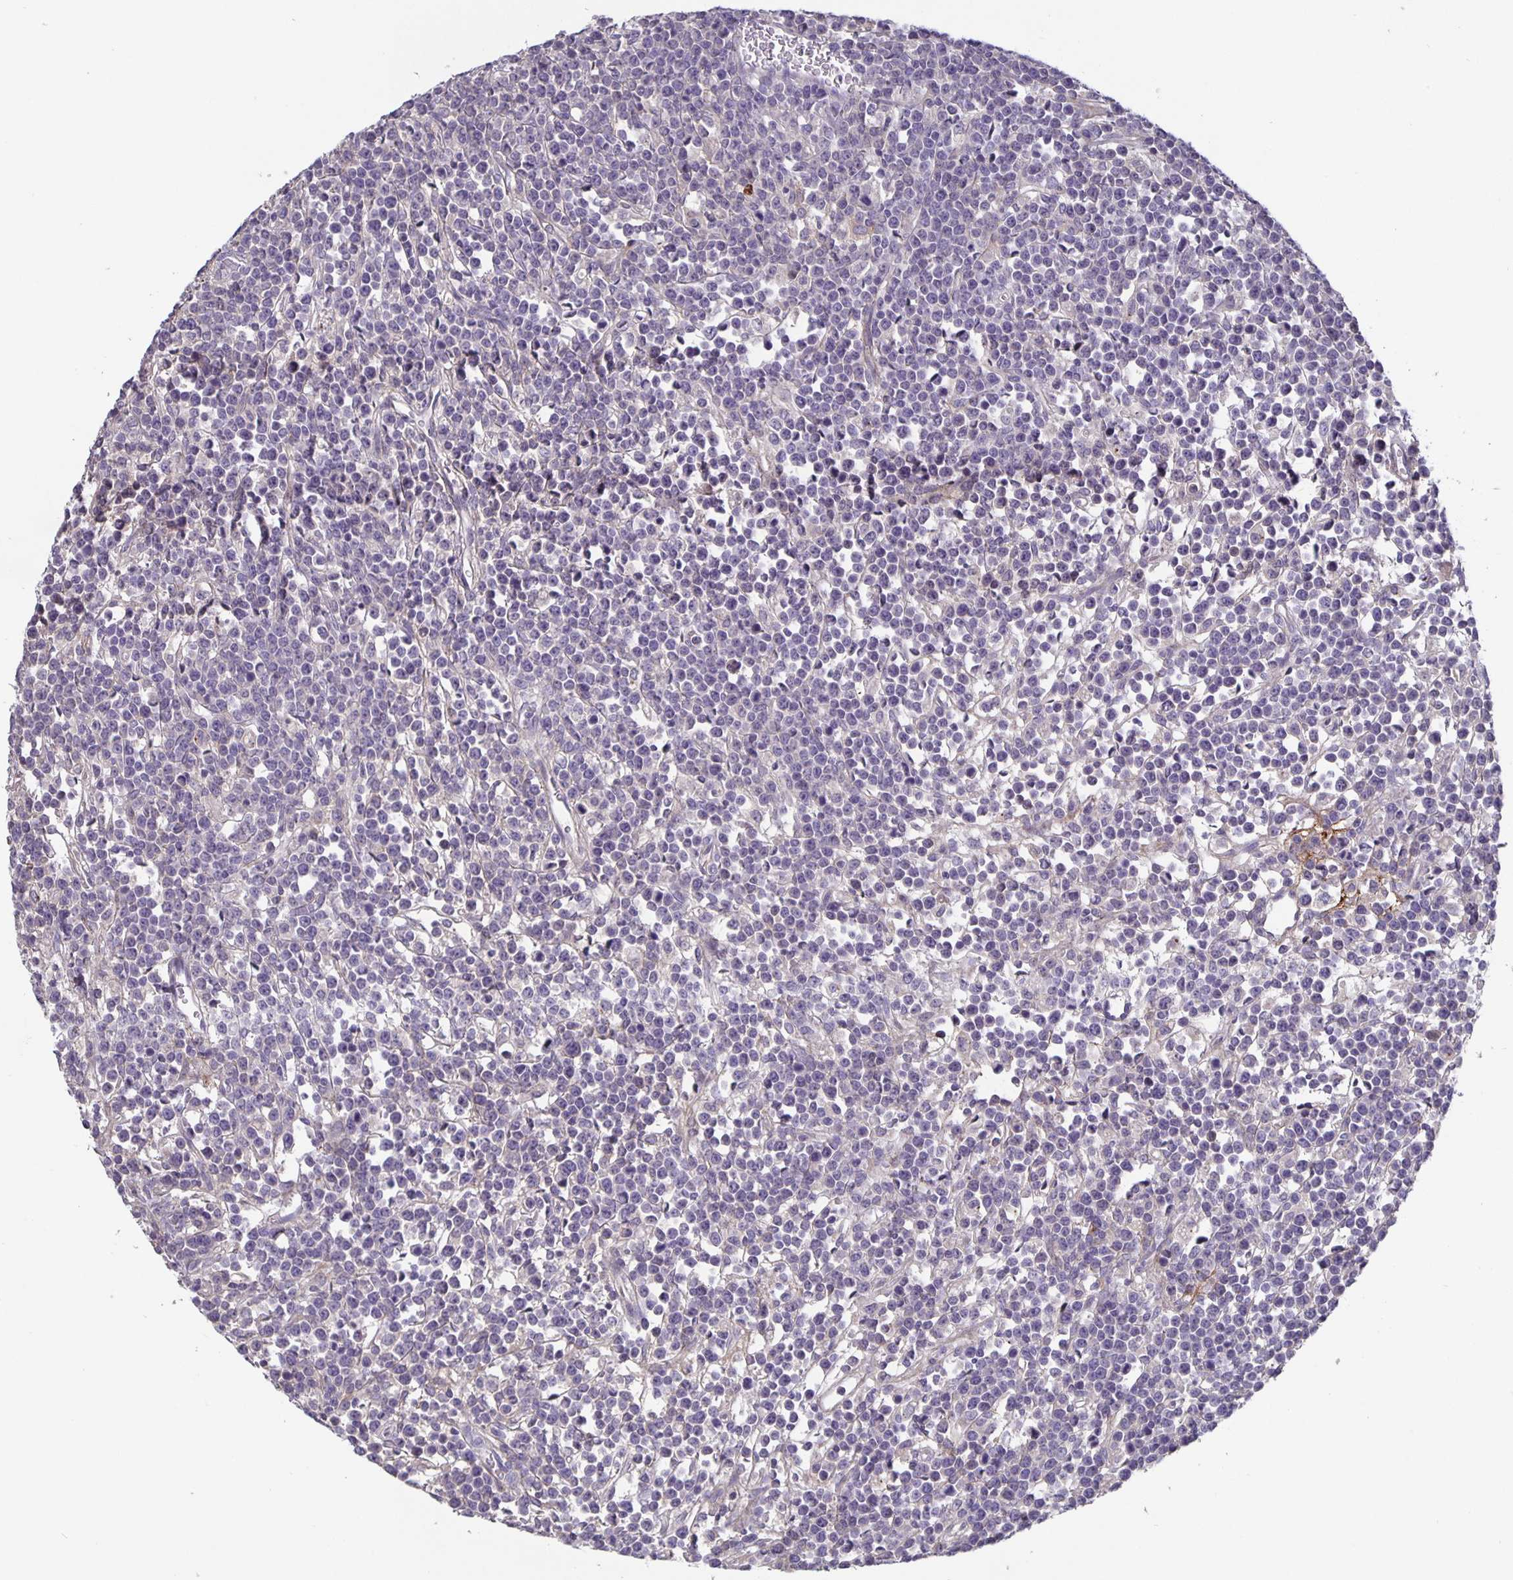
{"staining": {"intensity": "negative", "quantity": "none", "location": "none"}, "tissue": "lymphoma", "cell_type": "Tumor cells", "image_type": "cancer", "snomed": [{"axis": "morphology", "description": "Malignant lymphoma, non-Hodgkin's type, High grade"}, {"axis": "topography", "description": "Ovary"}], "caption": "The image displays no staining of tumor cells in lymphoma.", "gene": "GDF15", "patient": {"sex": "female", "age": 56}}